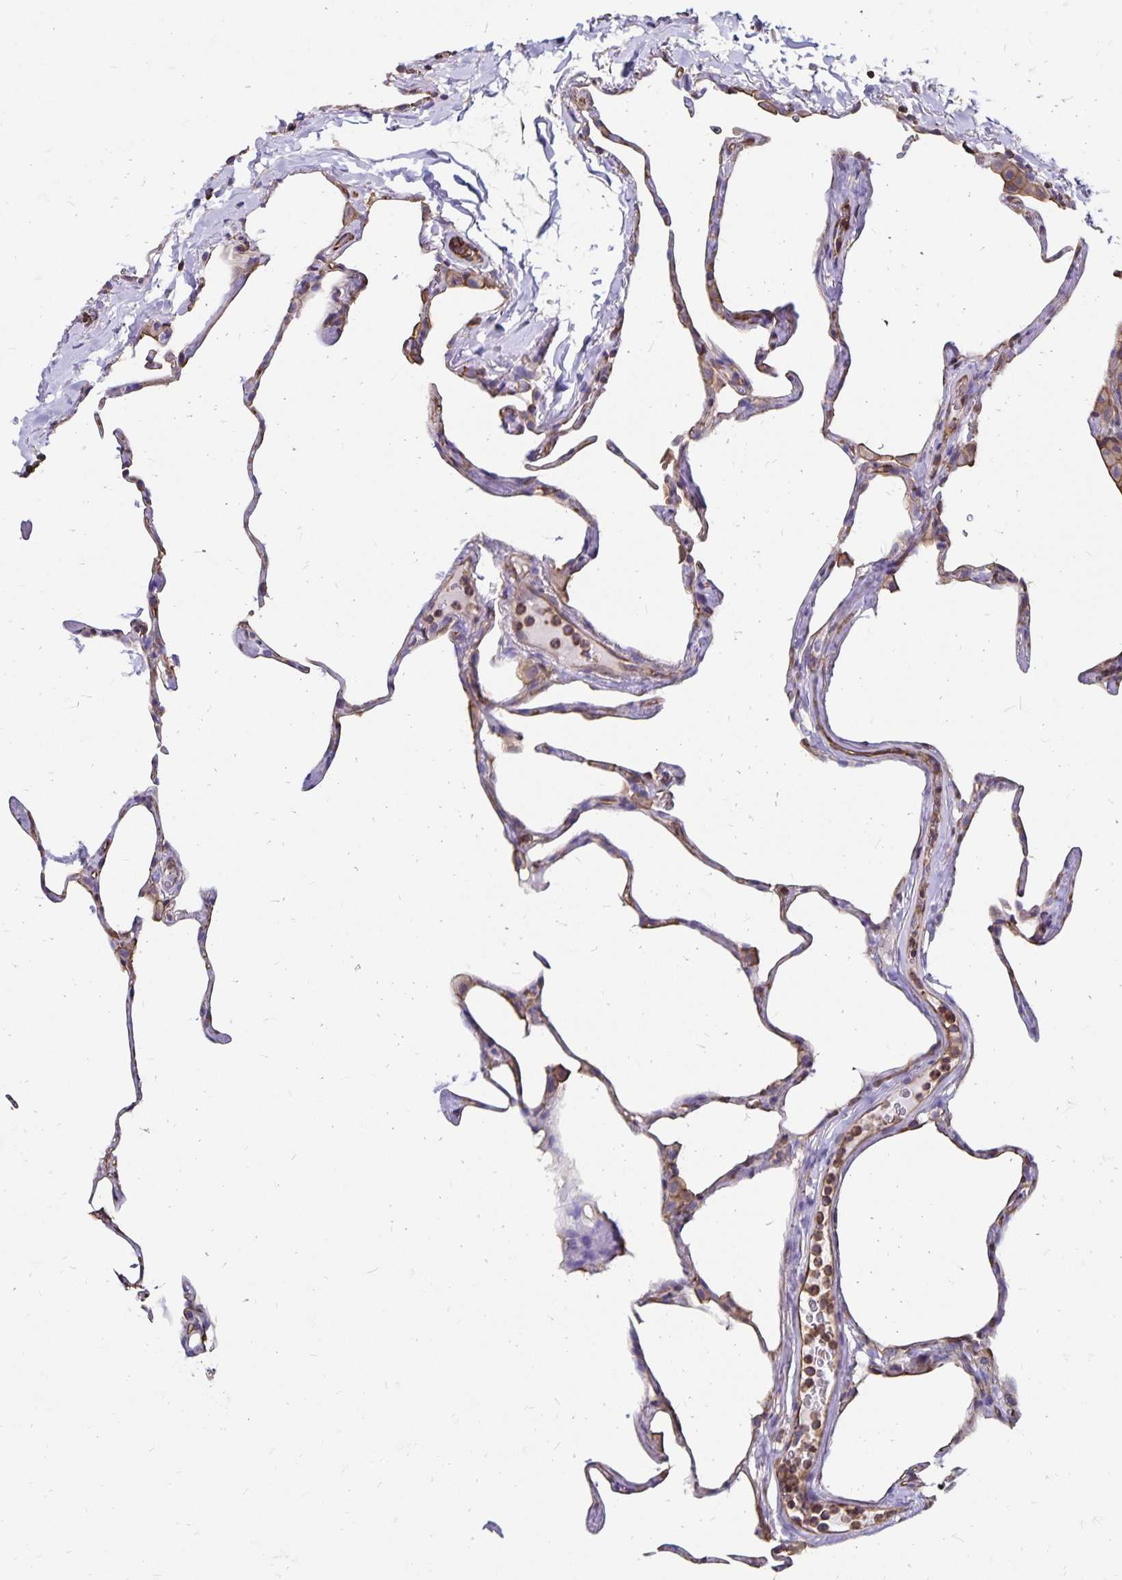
{"staining": {"intensity": "weak", "quantity": "<25%", "location": "cytoplasmic/membranous"}, "tissue": "lung", "cell_type": "Alveolar cells", "image_type": "normal", "snomed": [{"axis": "morphology", "description": "Normal tissue, NOS"}, {"axis": "topography", "description": "Lung"}], "caption": "This is an immunohistochemistry micrograph of unremarkable human lung. There is no expression in alveolar cells.", "gene": "RPRML", "patient": {"sex": "male", "age": 65}}